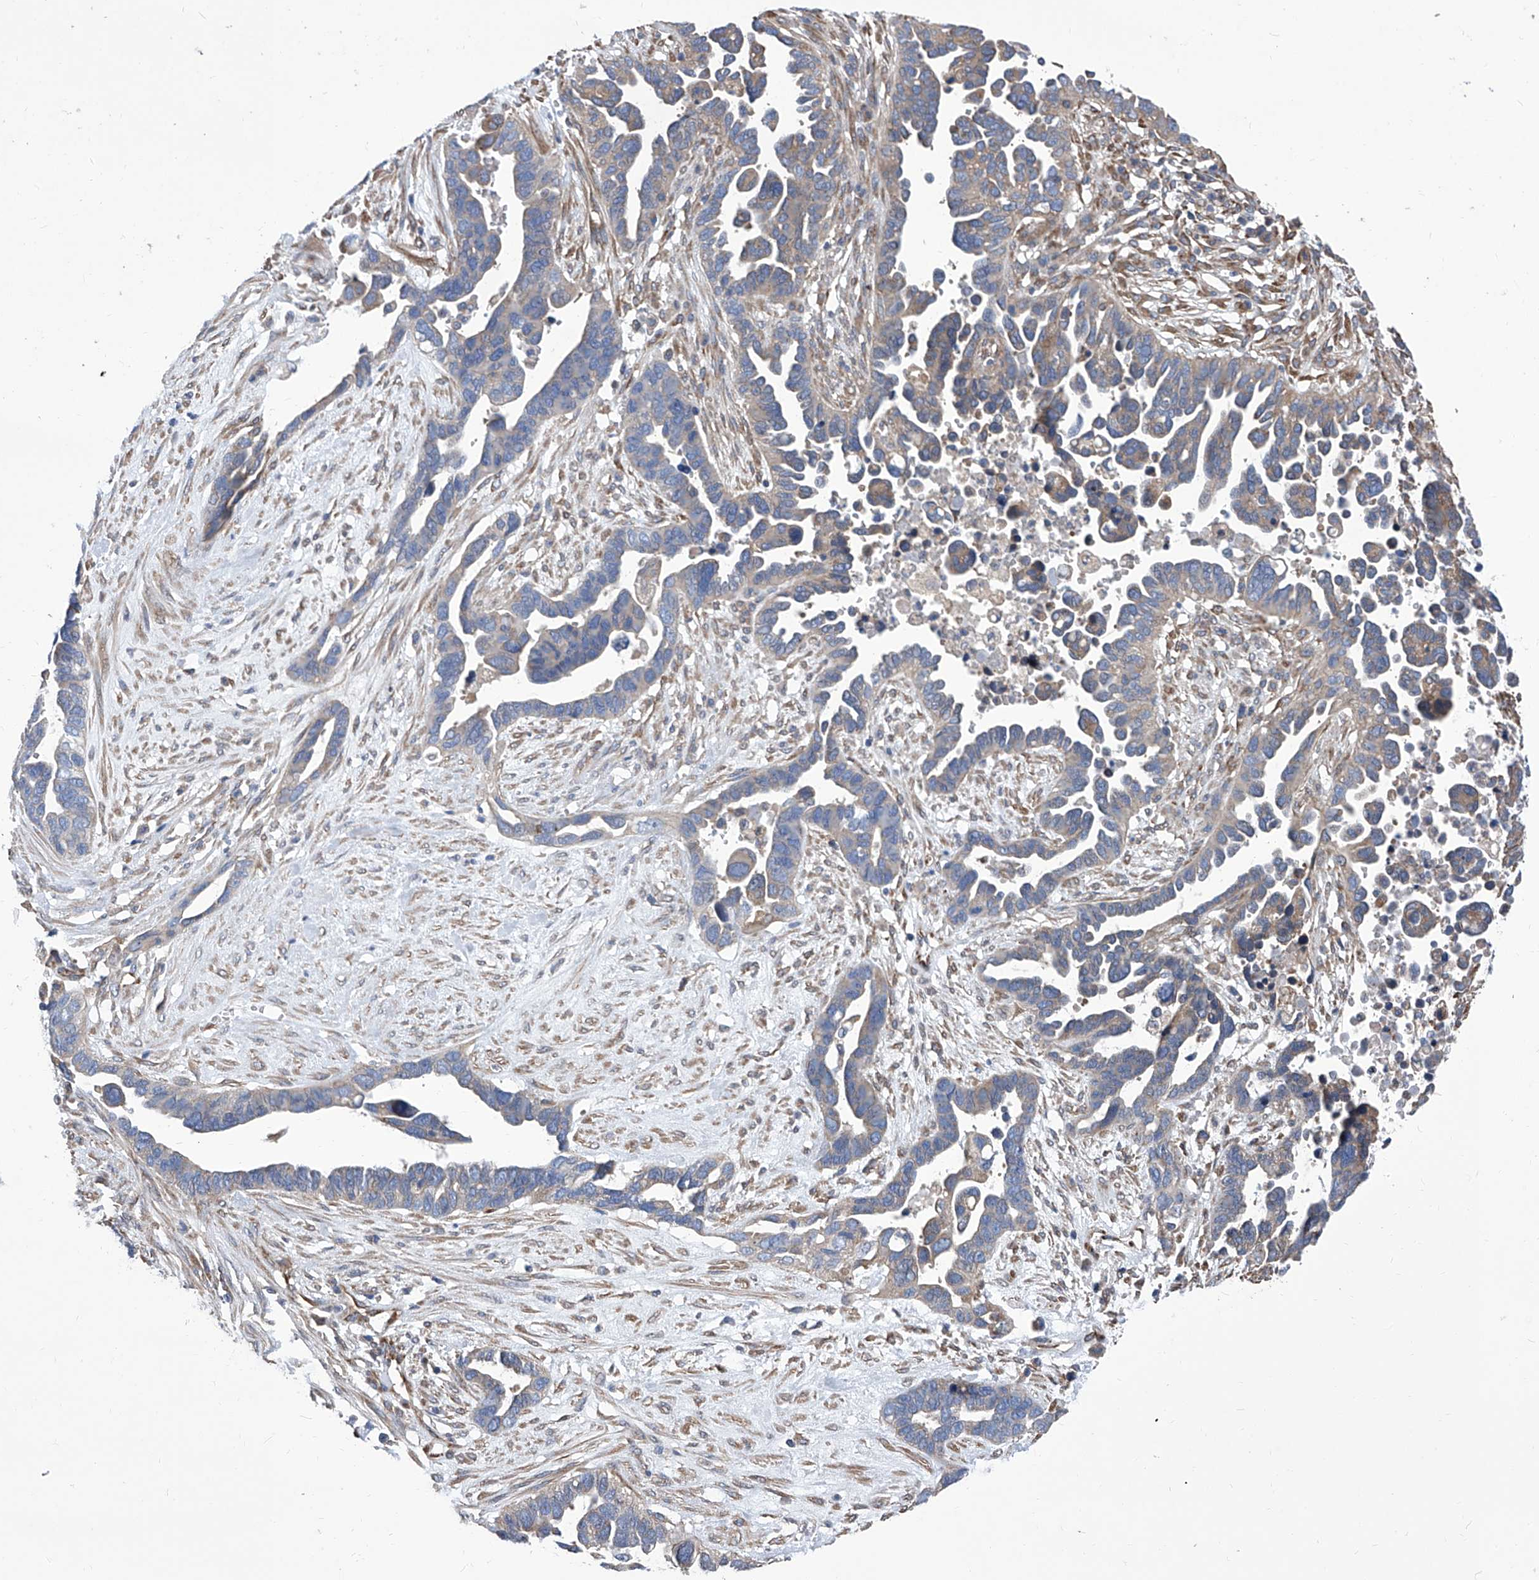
{"staining": {"intensity": "weak", "quantity": "<25%", "location": "cytoplasmic/membranous"}, "tissue": "ovarian cancer", "cell_type": "Tumor cells", "image_type": "cancer", "snomed": [{"axis": "morphology", "description": "Cystadenocarcinoma, serous, NOS"}, {"axis": "topography", "description": "Ovary"}], "caption": "DAB (3,3'-diaminobenzidine) immunohistochemical staining of human ovarian serous cystadenocarcinoma displays no significant expression in tumor cells.", "gene": "SMS", "patient": {"sex": "female", "age": 54}}